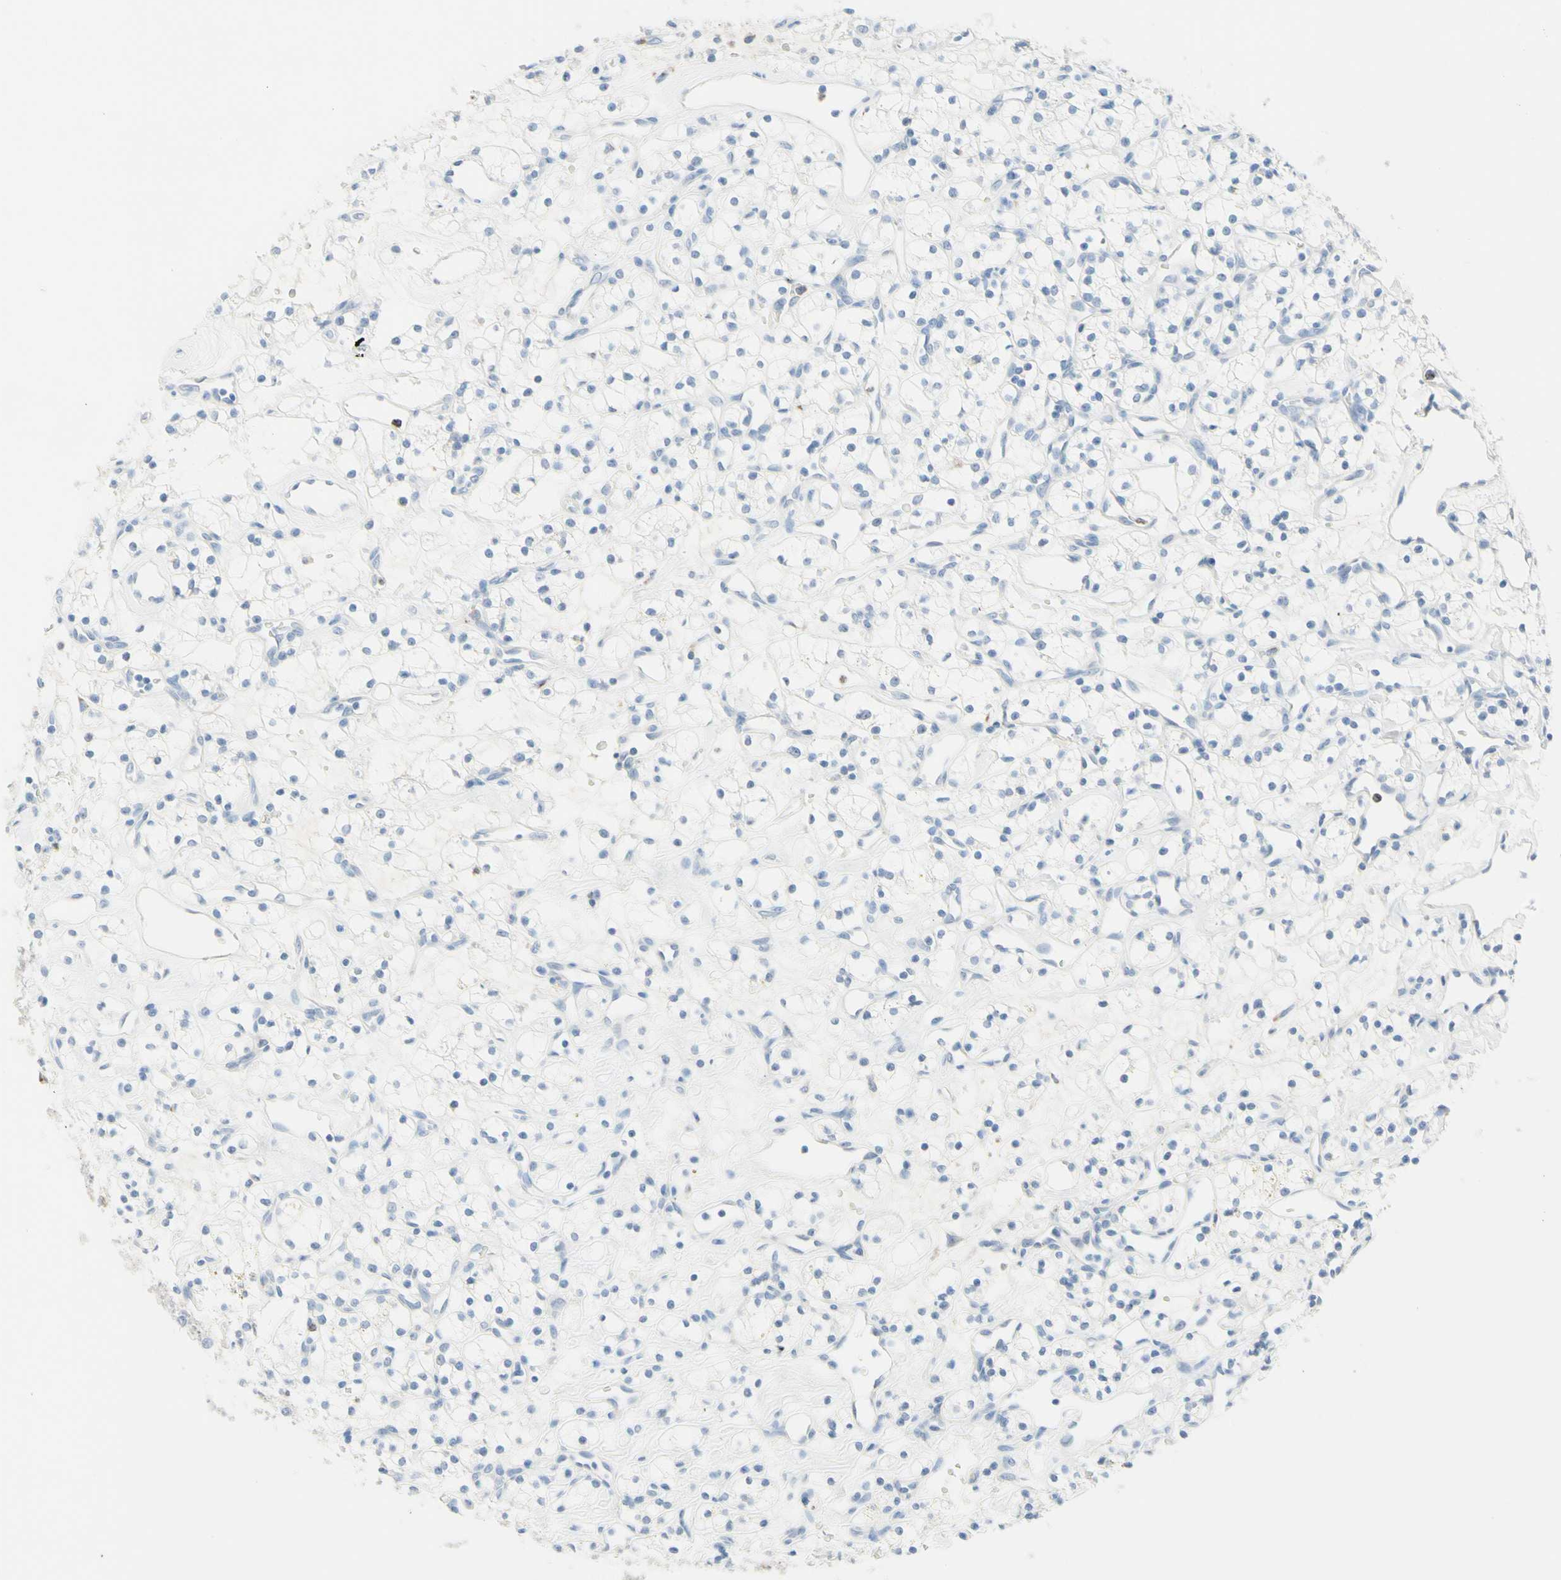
{"staining": {"intensity": "negative", "quantity": "none", "location": "none"}, "tissue": "renal cancer", "cell_type": "Tumor cells", "image_type": "cancer", "snomed": [{"axis": "morphology", "description": "Adenocarcinoma, NOS"}, {"axis": "topography", "description": "Kidney"}], "caption": "High magnification brightfield microscopy of adenocarcinoma (renal) stained with DAB (brown) and counterstained with hematoxylin (blue): tumor cells show no significant positivity. (DAB (3,3'-diaminobenzidine) IHC, high magnification).", "gene": "CYSLTR1", "patient": {"sex": "female", "age": 60}}